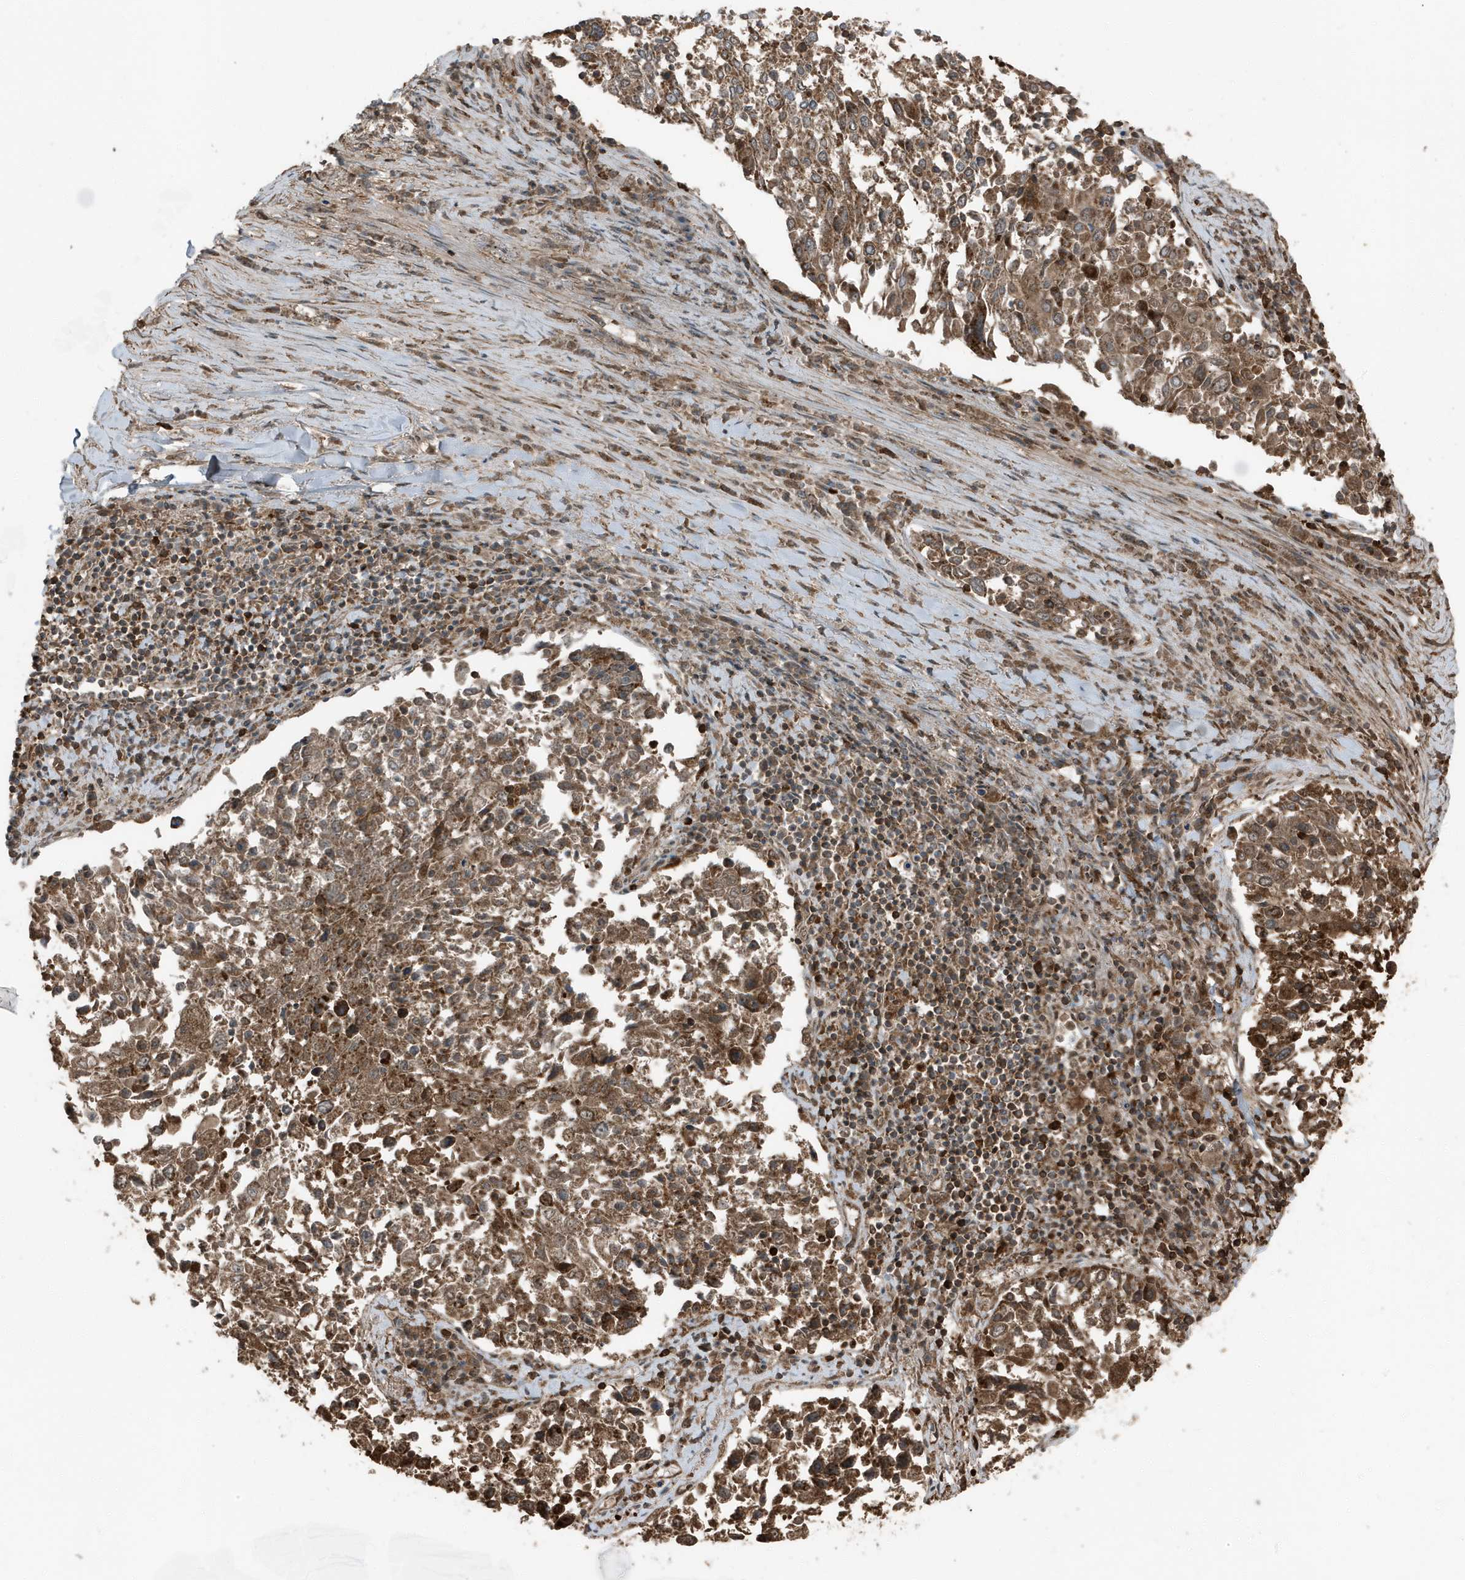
{"staining": {"intensity": "moderate", "quantity": ">75%", "location": "cytoplasmic/membranous"}, "tissue": "lung cancer", "cell_type": "Tumor cells", "image_type": "cancer", "snomed": [{"axis": "morphology", "description": "Squamous cell carcinoma, NOS"}, {"axis": "topography", "description": "Lung"}], "caption": "Lung cancer (squamous cell carcinoma) stained with a brown dye reveals moderate cytoplasmic/membranous positive staining in about >75% of tumor cells.", "gene": "AZI2", "patient": {"sex": "male", "age": 65}}